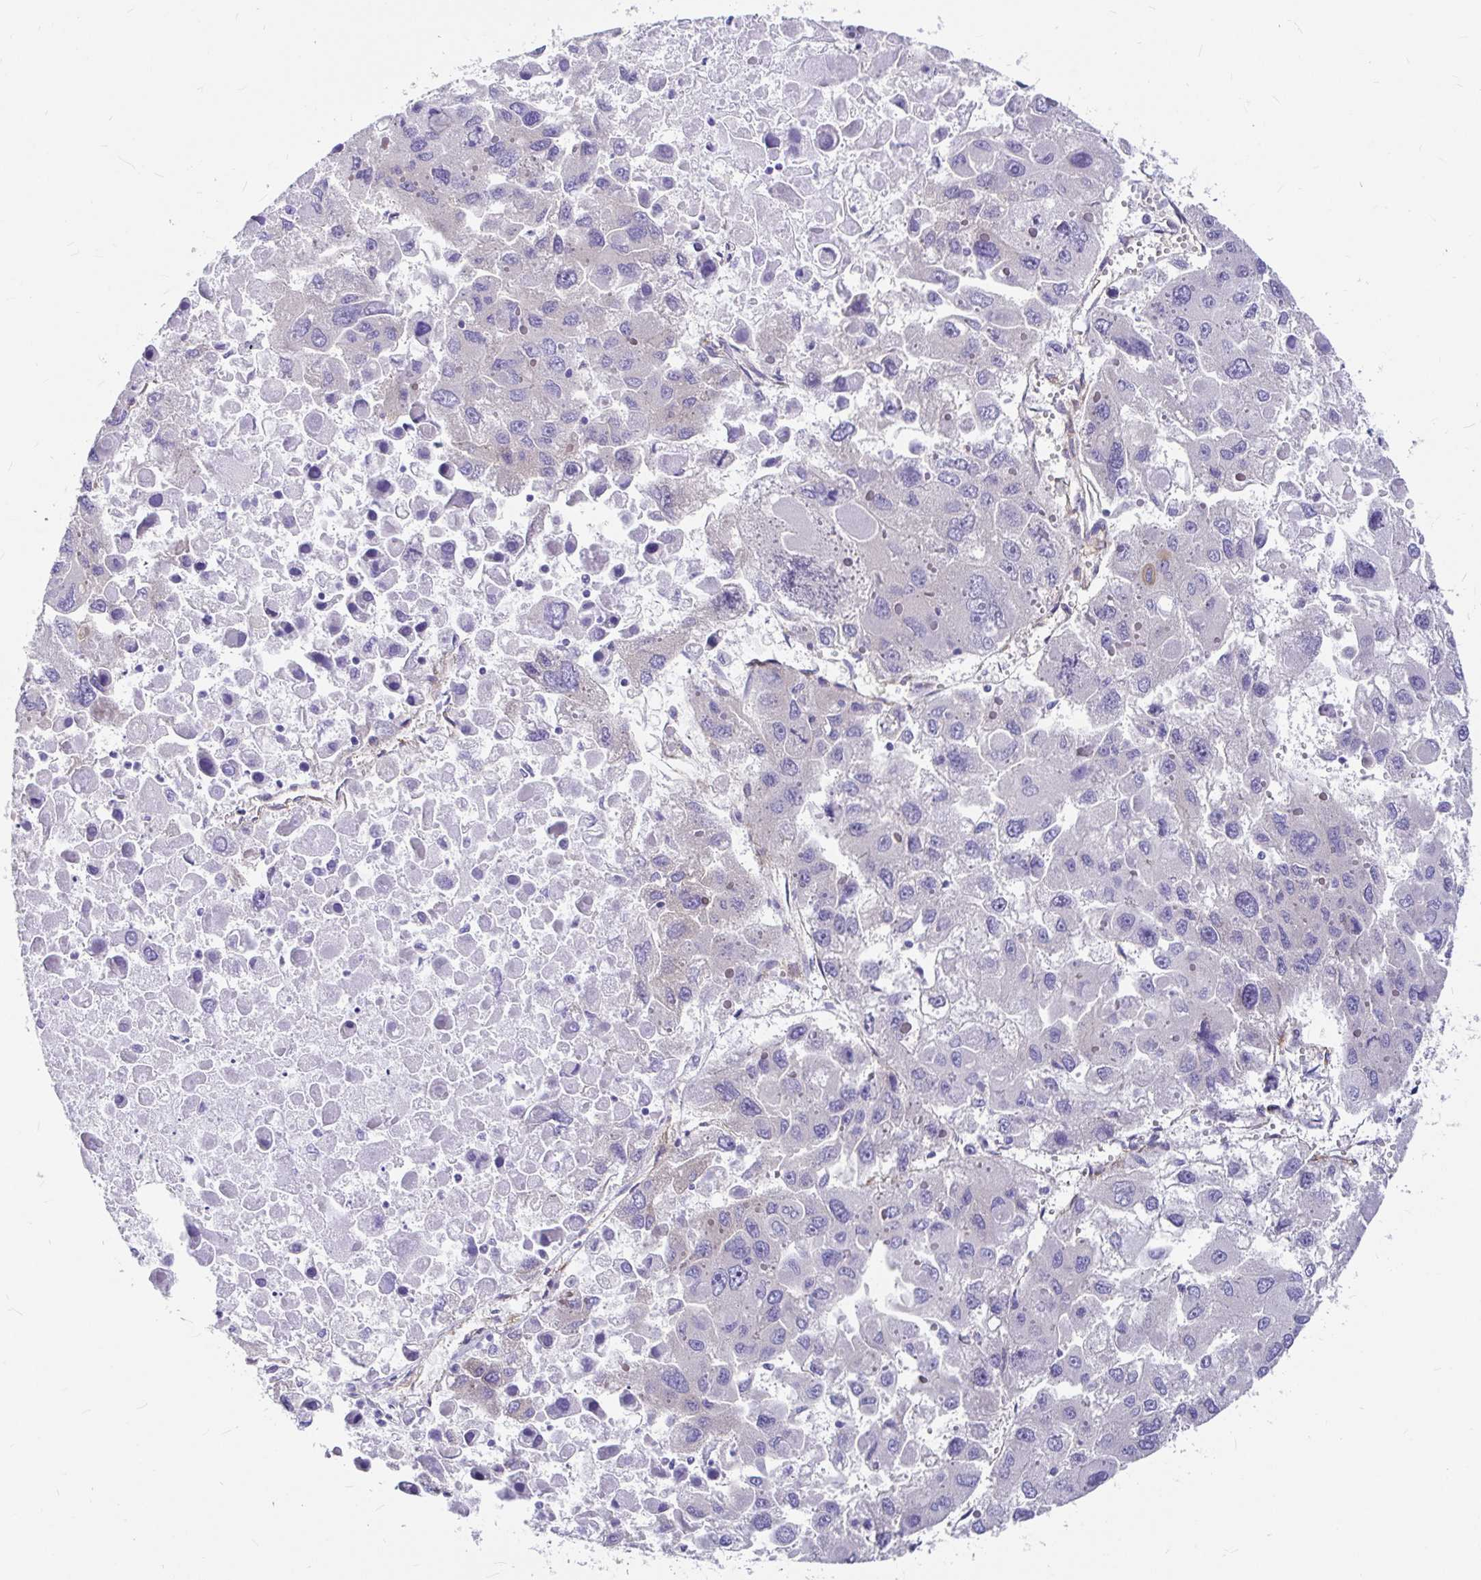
{"staining": {"intensity": "negative", "quantity": "none", "location": "none"}, "tissue": "liver cancer", "cell_type": "Tumor cells", "image_type": "cancer", "snomed": [{"axis": "morphology", "description": "Carcinoma, Hepatocellular, NOS"}, {"axis": "topography", "description": "Liver"}], "caption": "An IHC photomicrograph of liver hepatocellular carcinoma is shown. There is no staining in tumor cells of liver hepatocellular carcinoma. The staining is performed using DAB brown chromogen with nuclei counter-stained in using hematoxylin.", "gene": "MYO1B", "patient": {"sex": "female", "age": 41}}